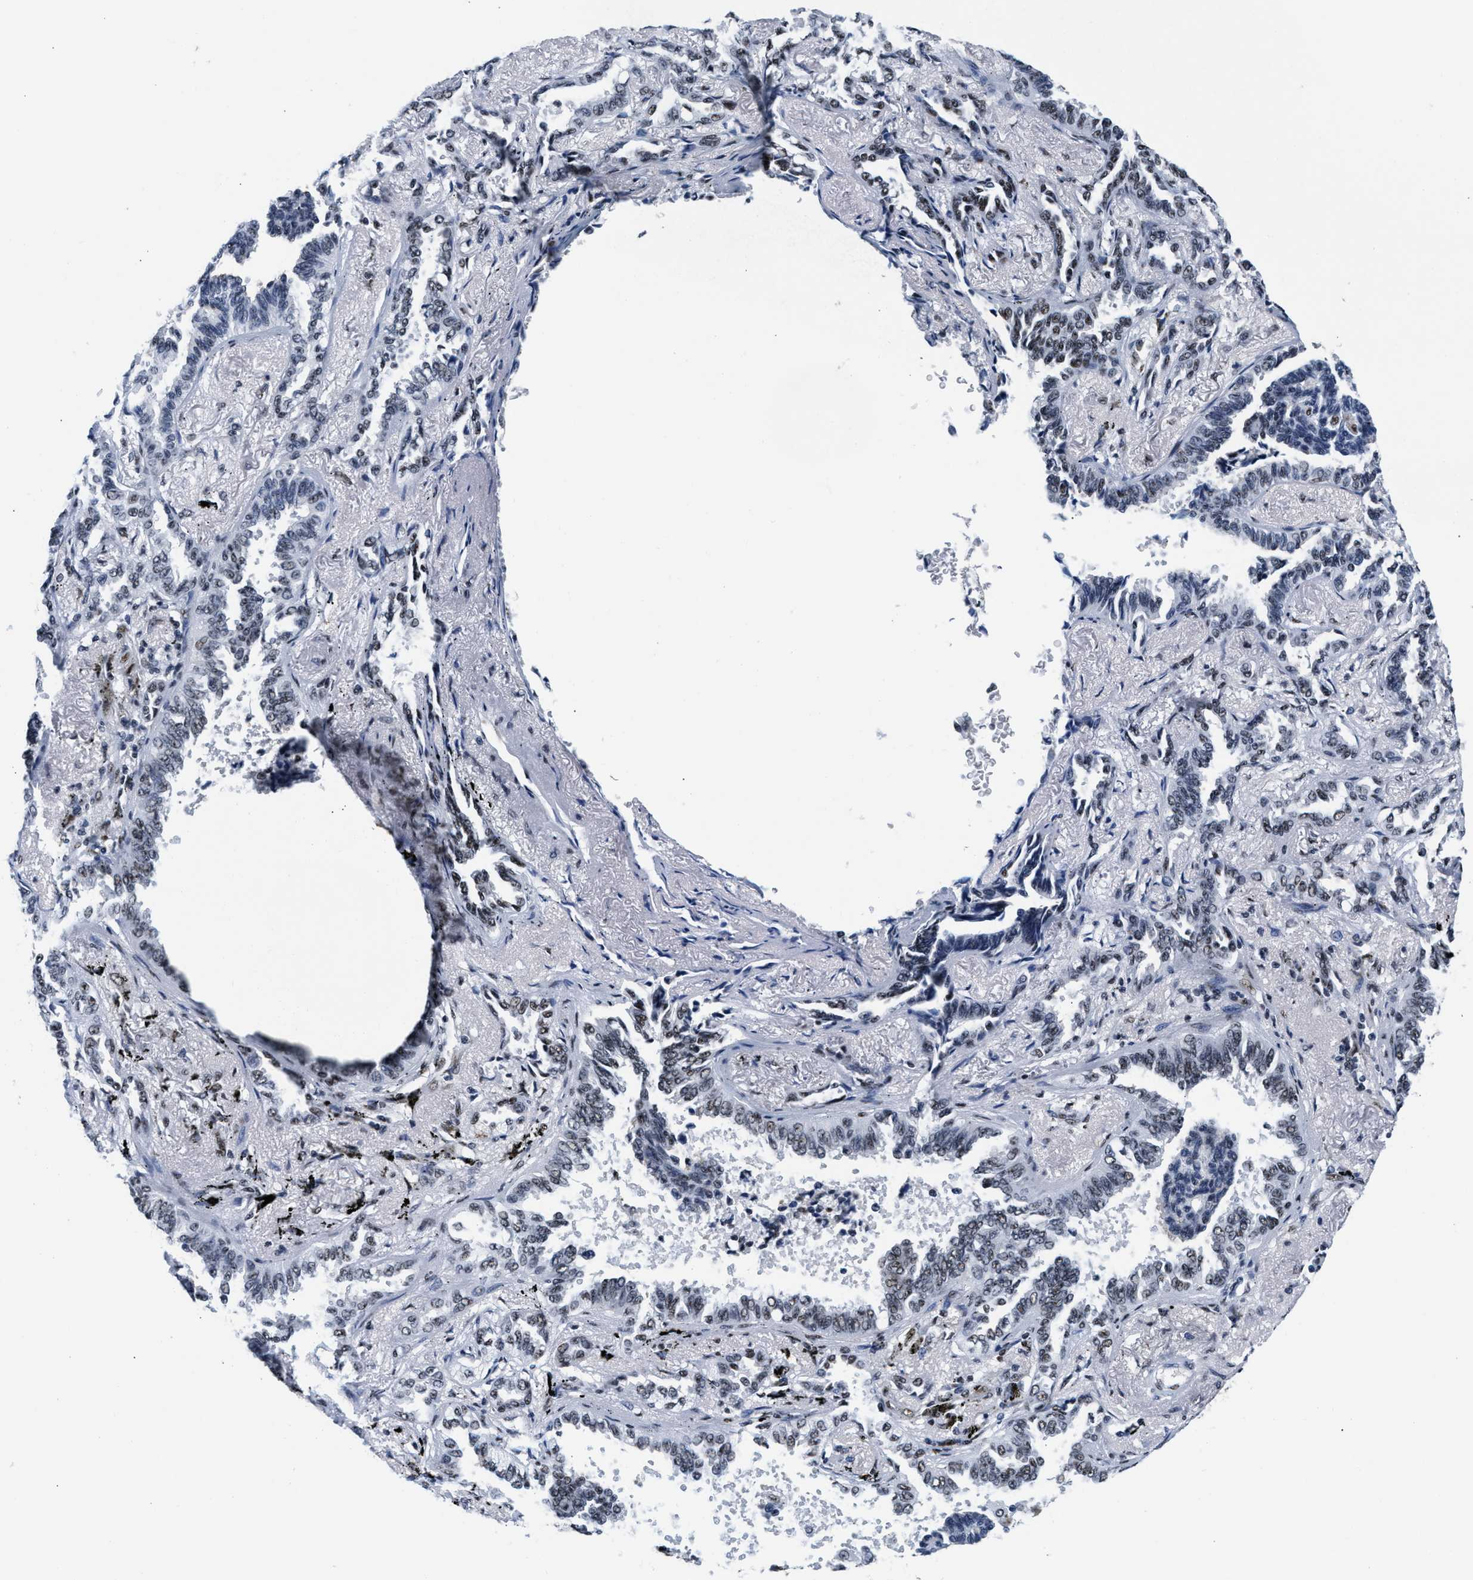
{"staining": {"intensity": "weak", "quantity": "25%-75%", "location": "nuclear"}, "tissue": "lung cancer", "cell_type": "Tumor cells", "image_type": "cancer", "snomed": [{"axis": "morphology", "description": "Adenocarcinoma, NOS"}, {"axis": "topography", "description": "Lung"}], "caption": "This image reveals lung adenocarcinoma stained with immunohistochemistry (IHC) to label a protein in brown. The nuclear of tumor cells show weak positivity for the protein. Nuclei are counter-stained blue.", "gene": "RAD50", "patient": {"sex": "male", "age": 59}}